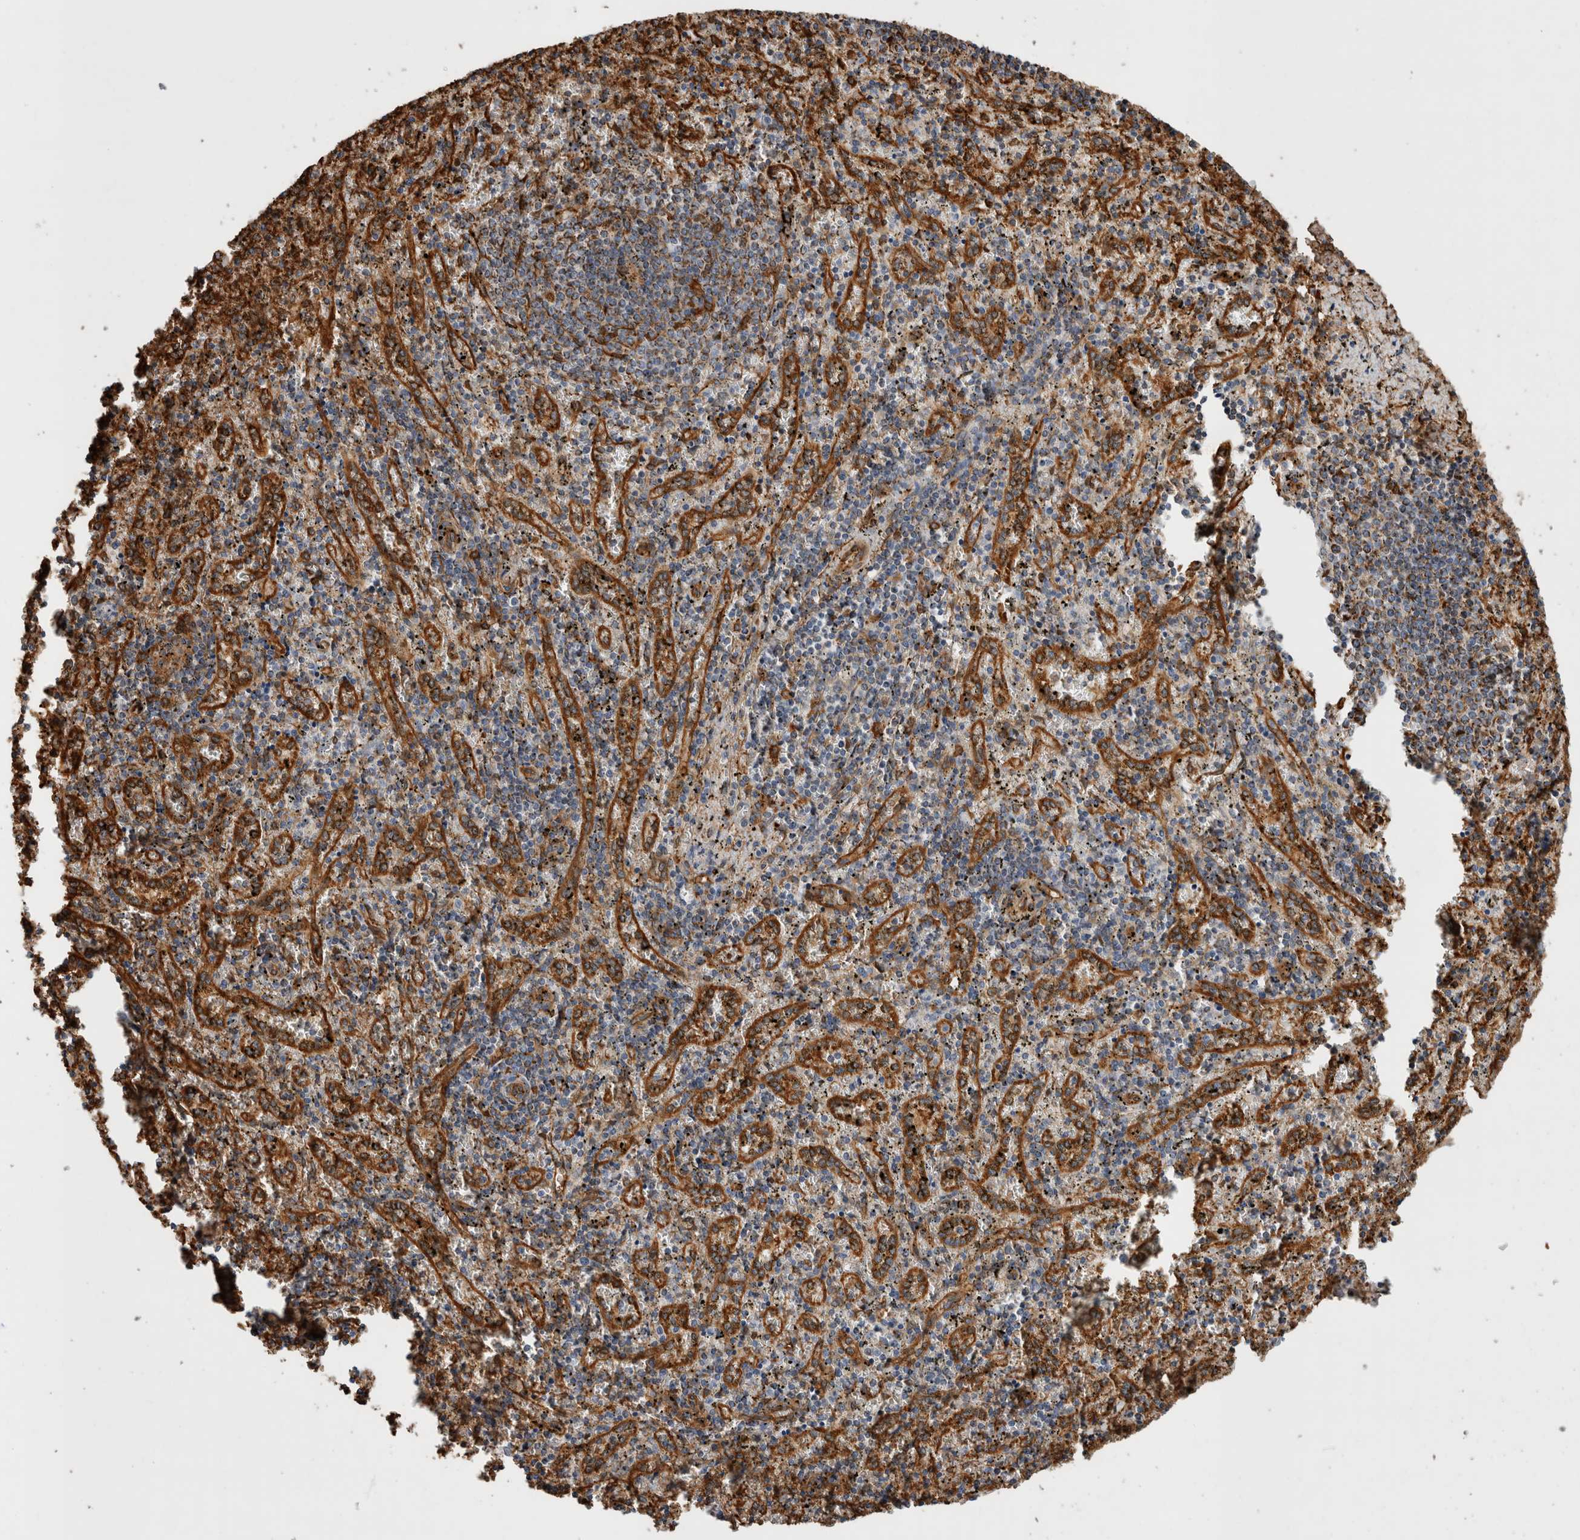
{"staining": {"intensity": "moderate", "quantity": "<25%", "location": "cytoplasmic/membranous"}, "tissue": "spleen", "cell_type": "Cells in red pulp", "image_type": "normal", "snomed": [{"axis": "morphology", "description": "Normal tissue, NOS"}, {"axis": "topography", "description": "Spleen"}], "caption": "Immunohistochemistry (IHC) of normal human spleen reveals low levels of moderate cytoplasmic/membranous expression in approximately <25% of cells in red pulp. (DAB (3,3'-diaminobenzidine) = brown stain, brightfield microscopy at high magnification).", "gene": "ZNF397", "patient": {"sex": "male", "age": 11}}